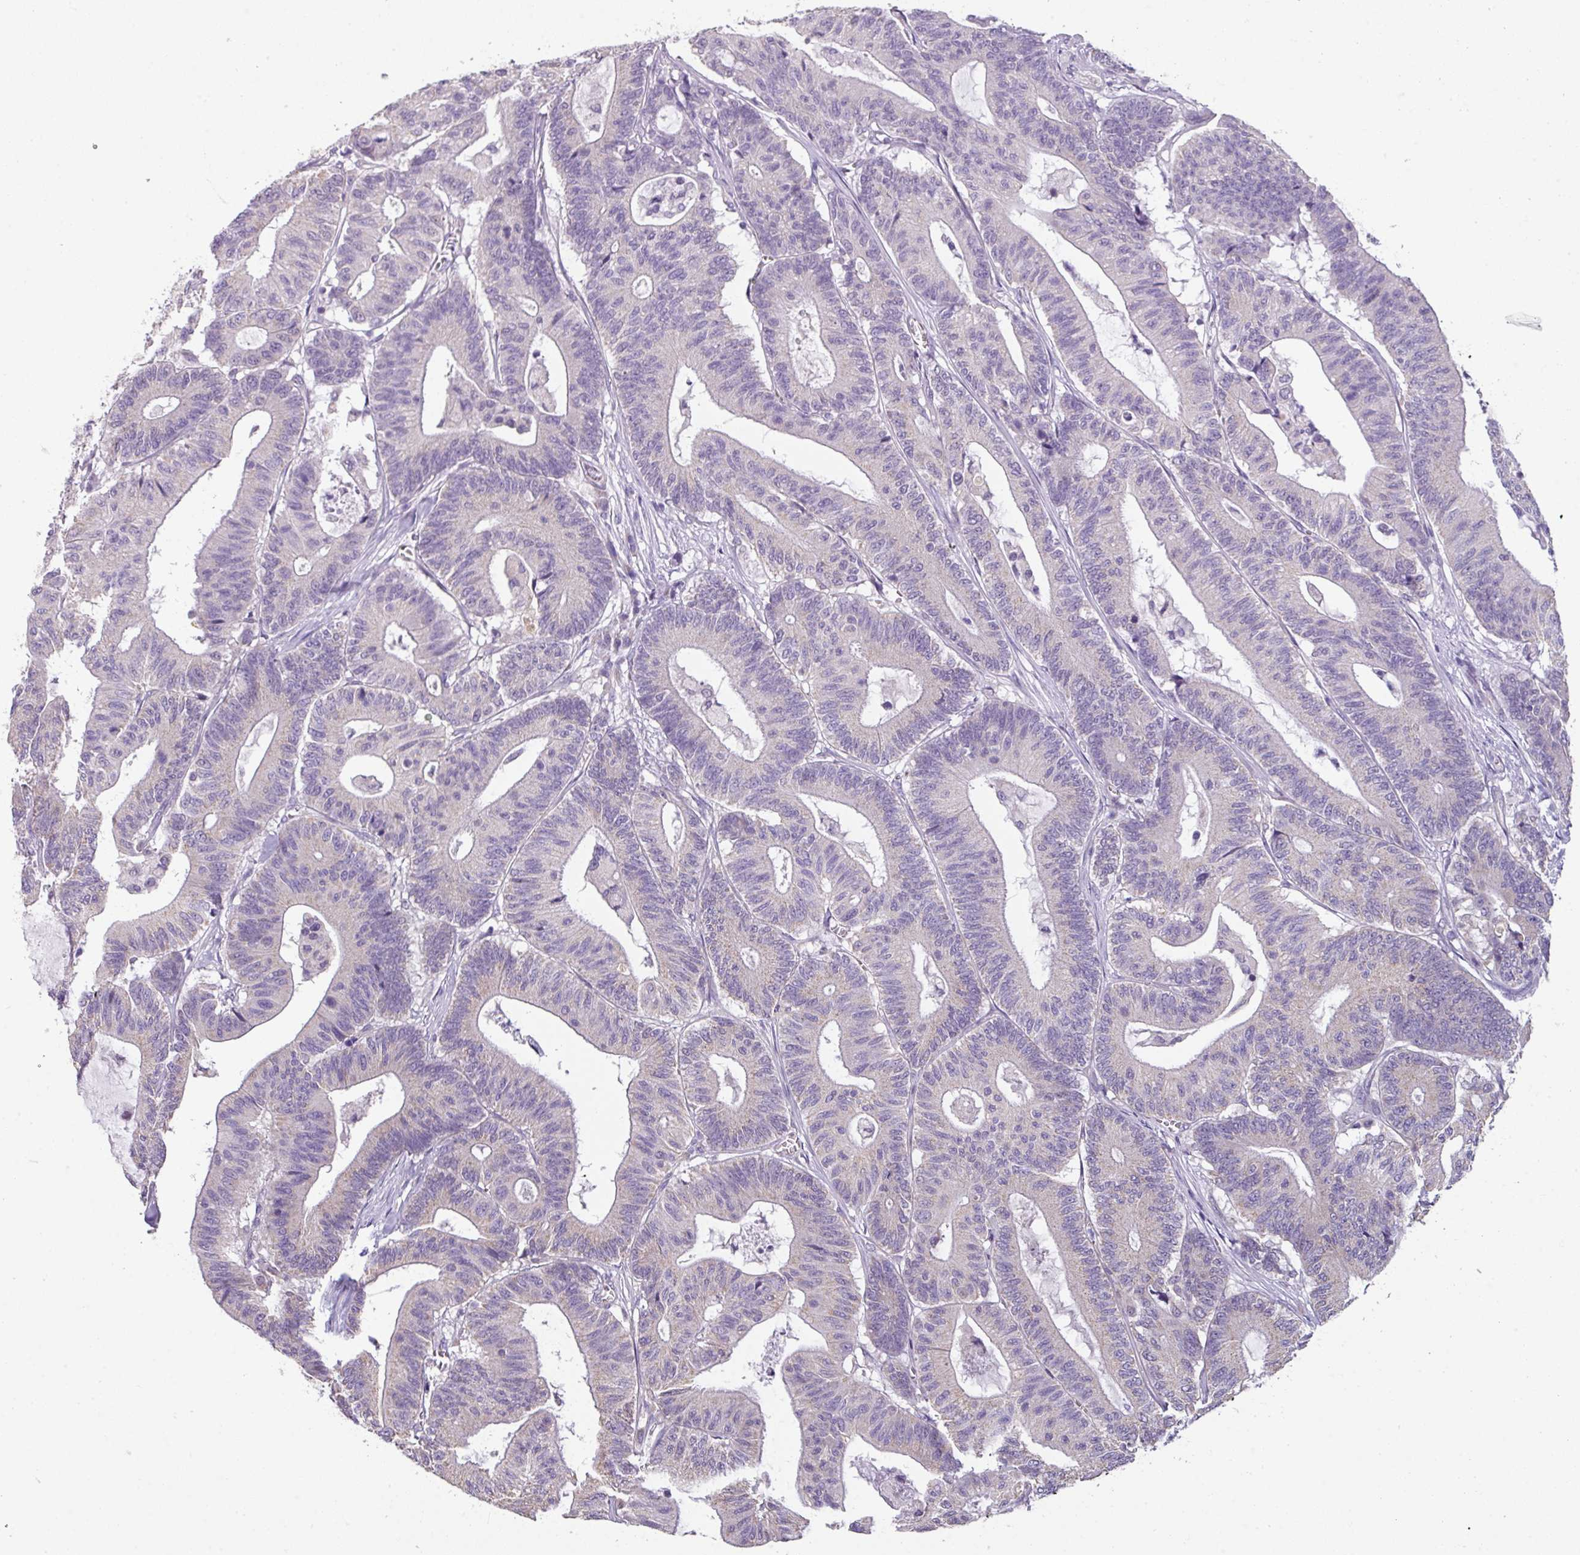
{"staining": {"intensity": "negative", "quantity": "none", "location": "none"}, "tissue": "colorectal cancer", "cell_type": "Tumor cells", "image_type": "cancer", "snomed": [{"axis": "morphology", "description": "Adenocarcinoma, NOS"}, {"axis": "topography", "description": "Colon"}], "caption": "There is no significant positivity in tumor cells of adenocarcinoma (colorectal).", "gene": "PALS2", "patient": {"sex": "female", "age": 84}}